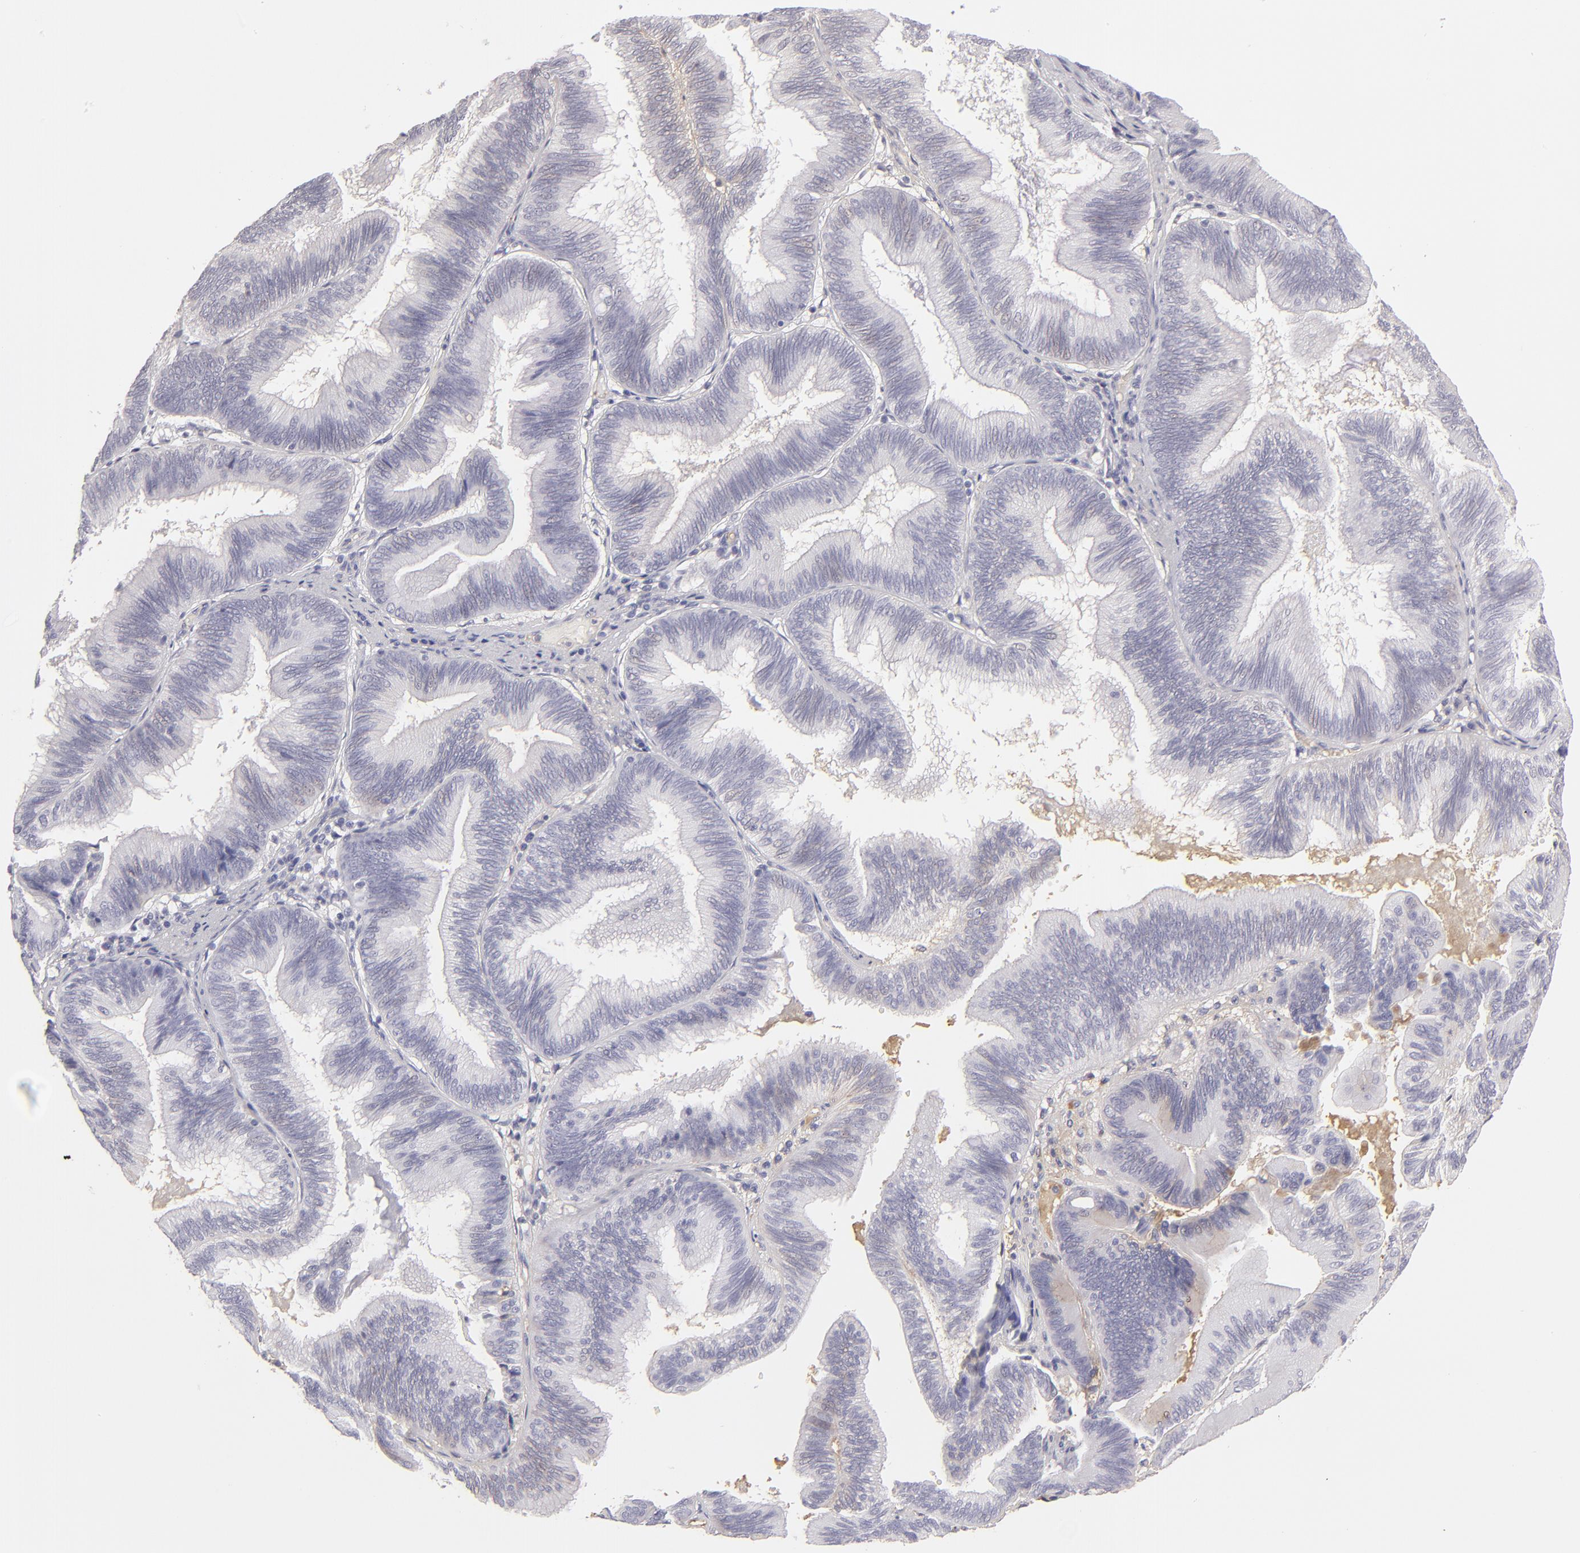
{"staining": {"intensity": "negative", "quantity": "none", "location": "none"}, "tissue": "pancreatic cancer", "cell_type": "Tumor cells", "image_type": "cancer", "snomed": [{"axis": "morphology", "description": "Adenocarcinoma, NOS"}, {"axis": "topography", "description": "Pancreas"}], "caption": "The immunohistochemistry (IHC) image has no significant expression in tumor cells of pancreatic adenocarcinoma tissue.", "gene": "ABCC4", "patient": {"sex": "male", "age": 82}}